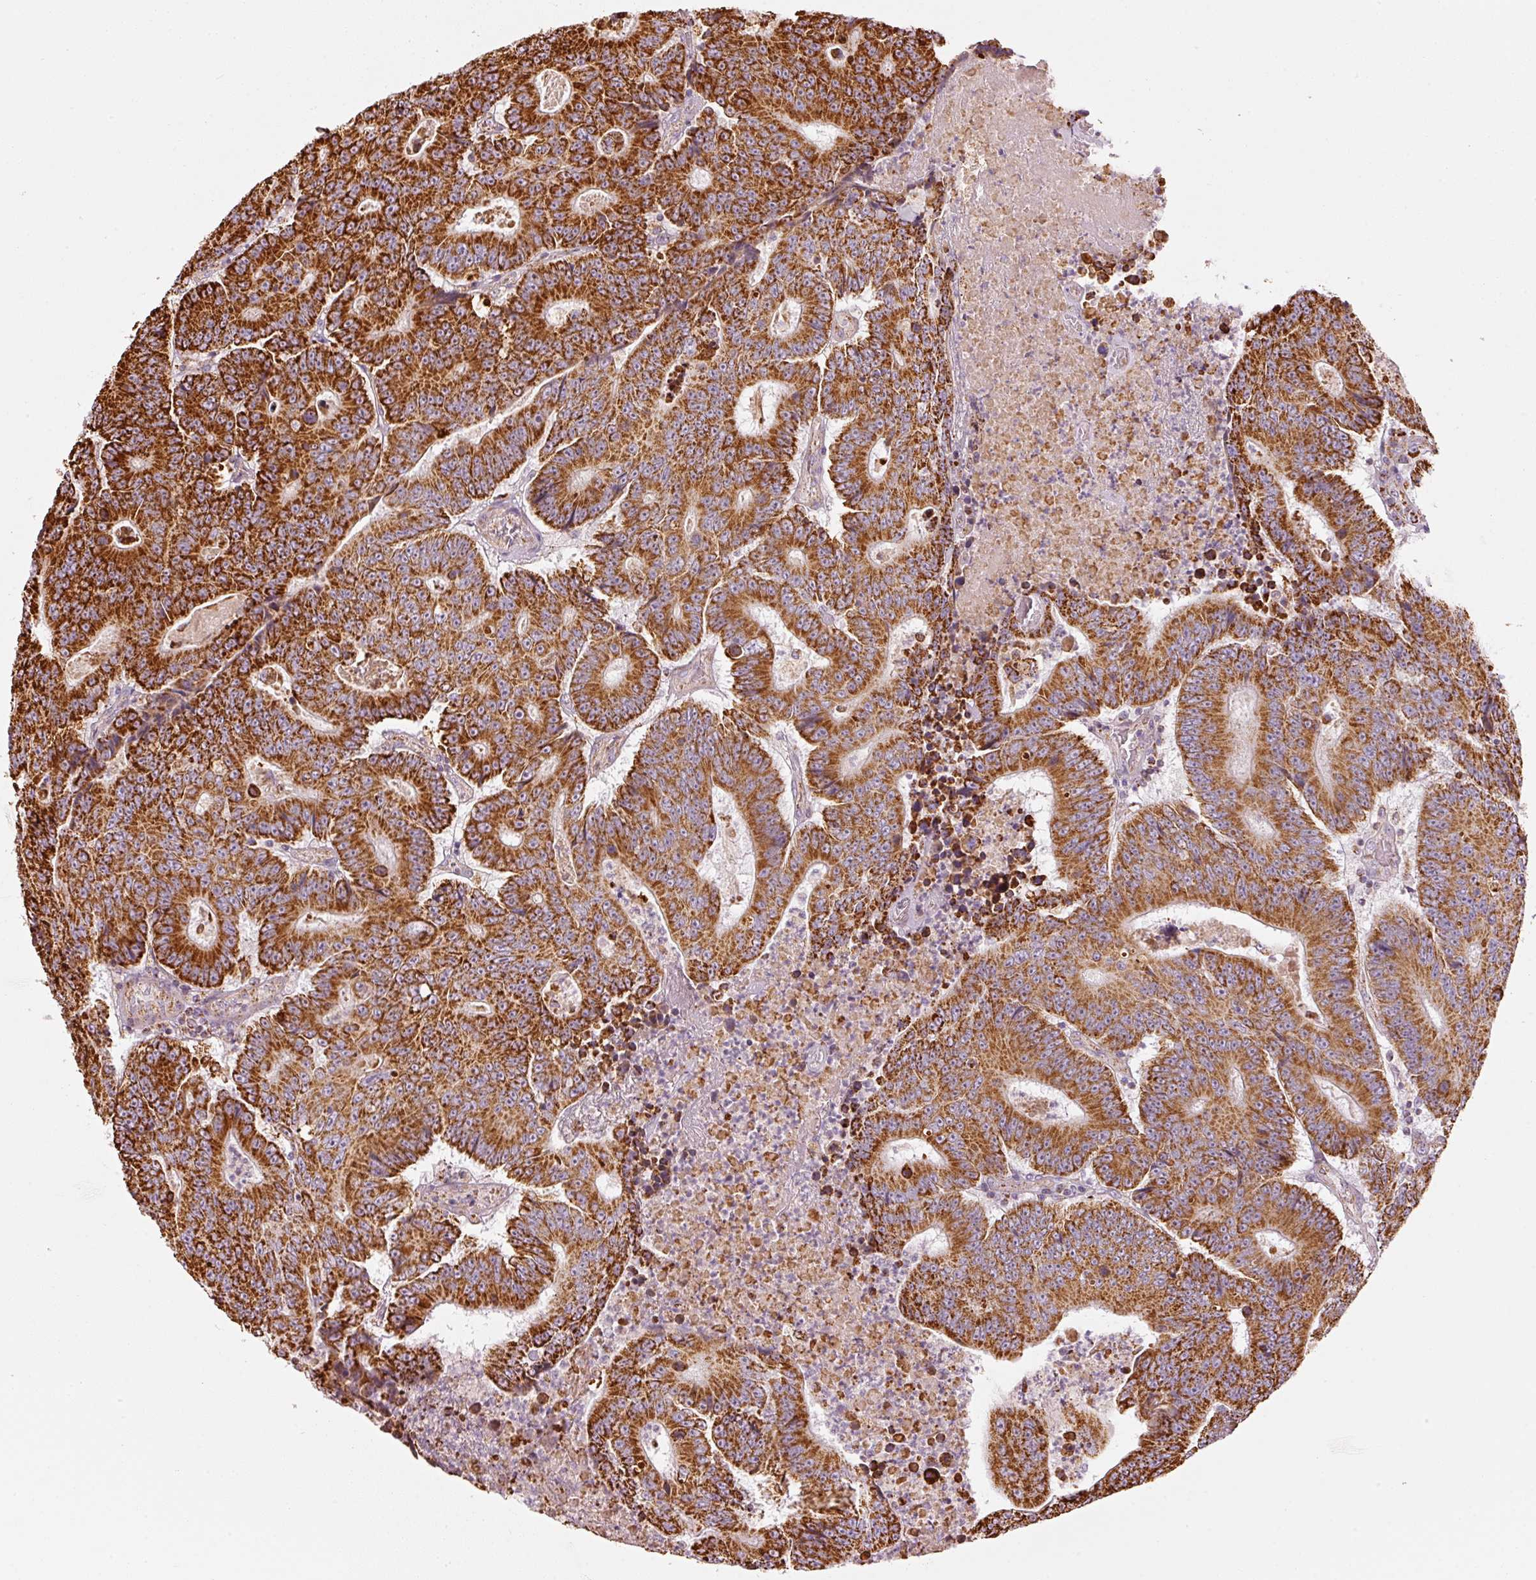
{"staining": {"intensity": "strong", "quantity": ">75%", "location": "cytoplasmic/membranous"}, "tissue": "colorectal cancer", "cell_type": "Tumor cells", "image_type": "cancer", "snomed": [{"axis": "morphology", "description": "Adenocarcinoma, NOS"}, {"axis": "topography", "description": "Colon"}], "caption": "A histopathology image showing strong cytoplasmic/membranous staining in about >75% of tumor cells in colorectal cancer, as visualized by brown immunohistochemical staining.", "gene": "C17orf98", "patient": {"sex": "male", "age": 83}}